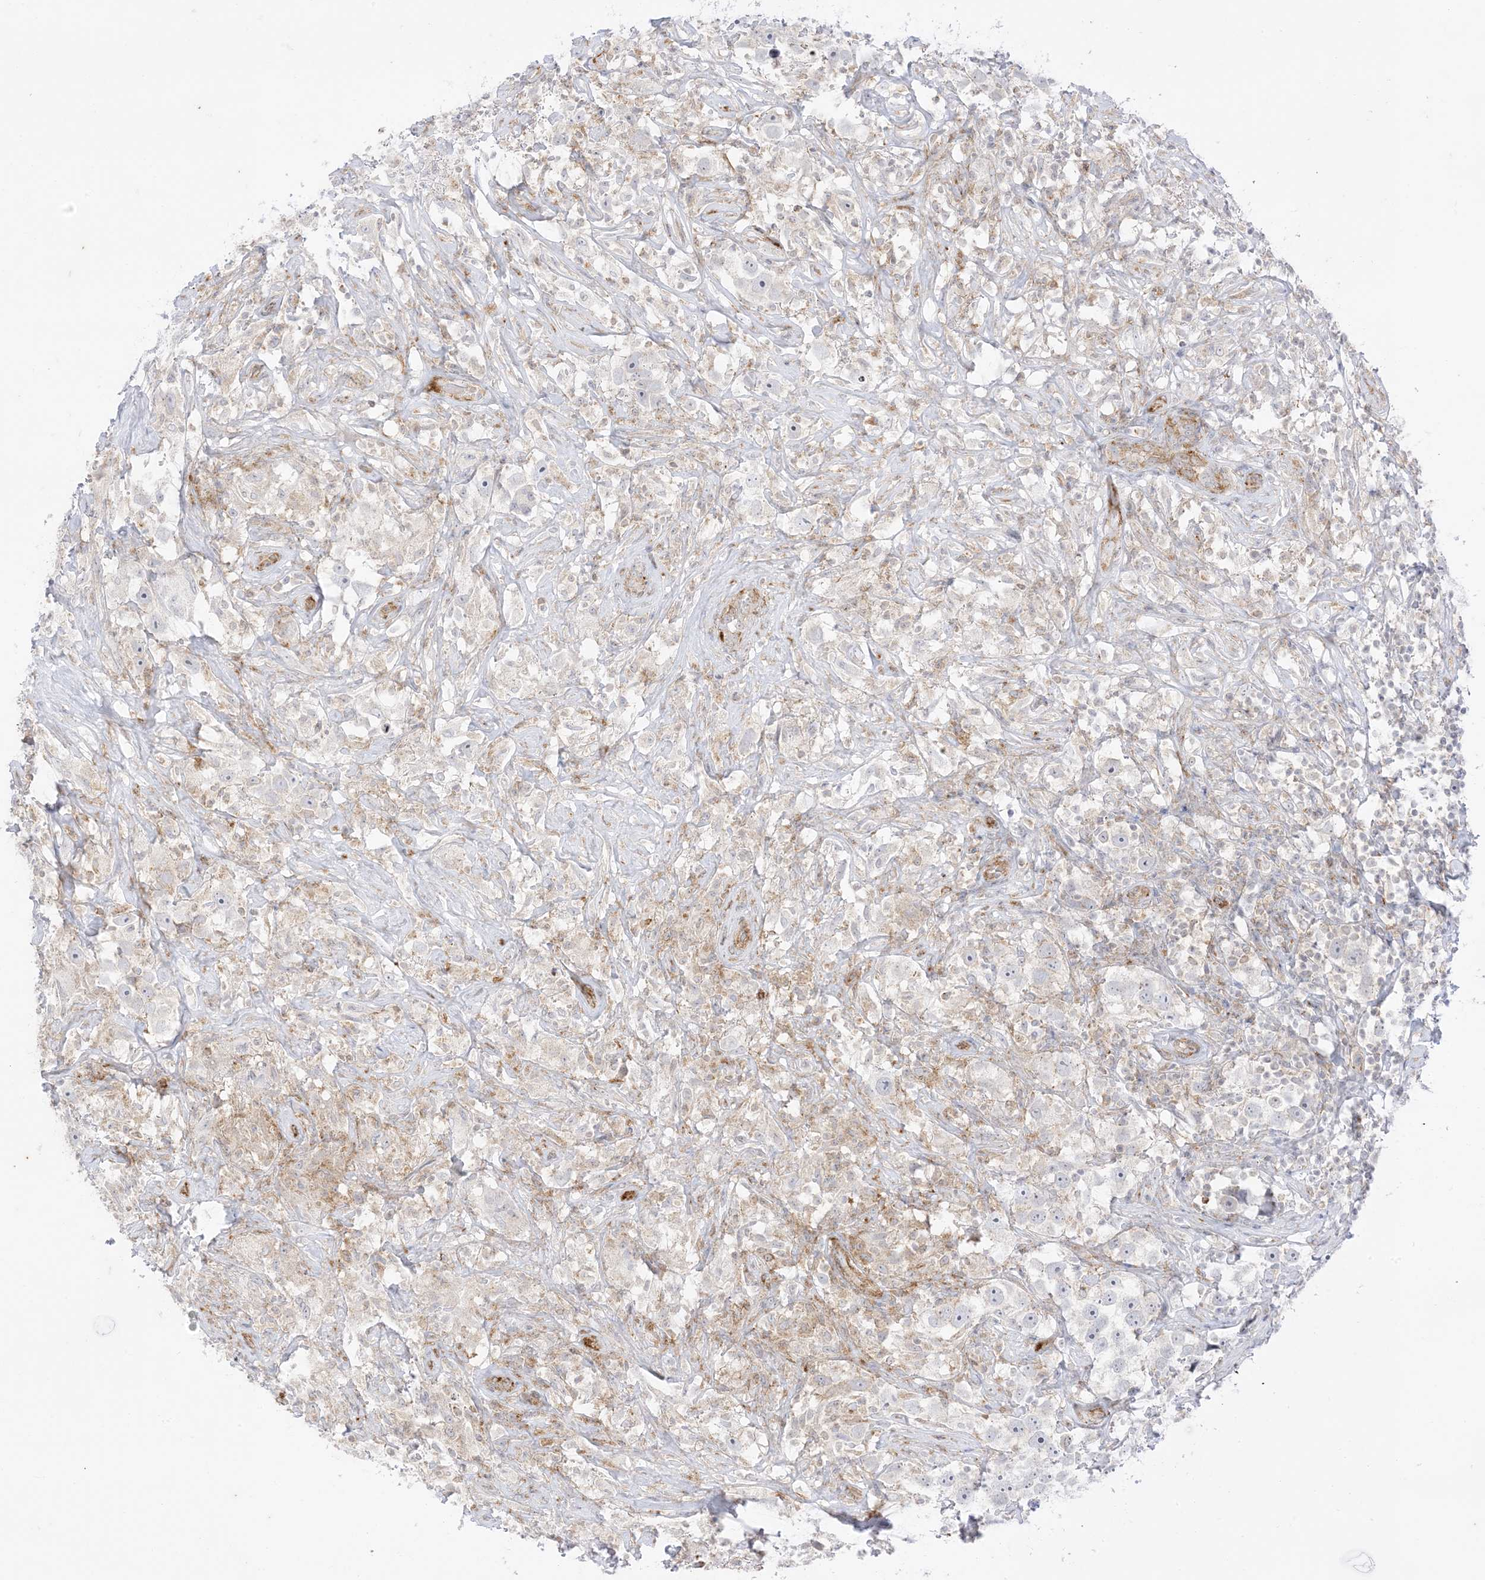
{"staining": {"intensity": "negative", "quantity": "none", "location": "none"}, "tissue": "testis cancer", "cell_type": "Tumor cells", "image_type": "cancer", "snomed": [{"axis": "morphology", "description": "Seminoma, NOS"}, {"axis": "topography", "description": "Testis"}], "caption": "There is no significant positivity in tumor cells of testis seminoma.", "gene": "RAC1", "patient": {"sex": "male", "age": 49}}